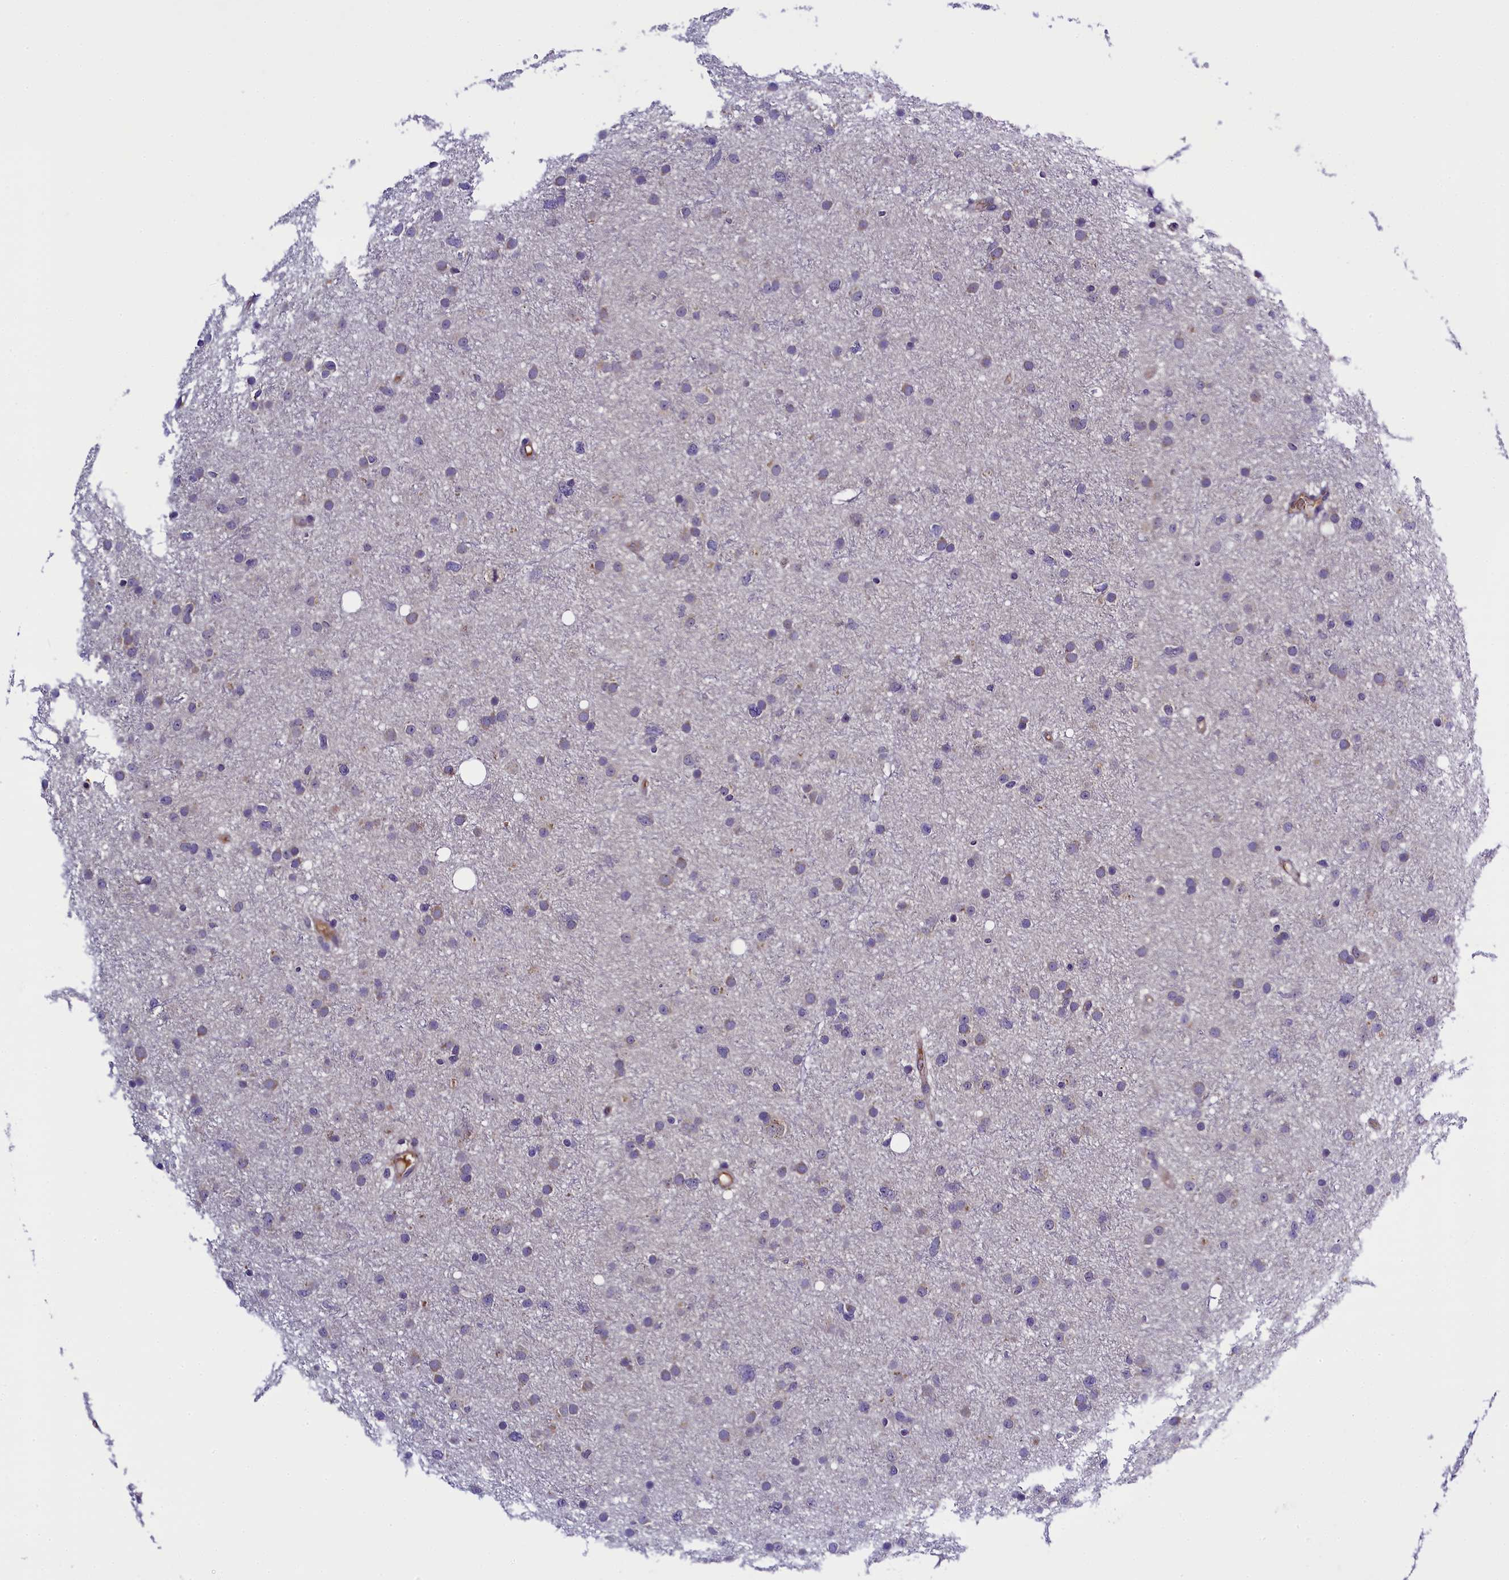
{"staining": {"intensity": "weak", "quantity": "<25%", "location": "cytoplasmic/membranous"}, "tissue": "glioma", "cell_type": "Tumor cells", "image_type": "cancer", "snomed": [{"axis": "morphology", "description": "Glioma, malignant, Low grade"}, {"axis": "topography", "description": "Cerebral cortex"}], "caption": "IHC of glioma displays no staining in tumor cells.", "gene": "ENKD1", "patient": {"sex": "female", "age": 39}}